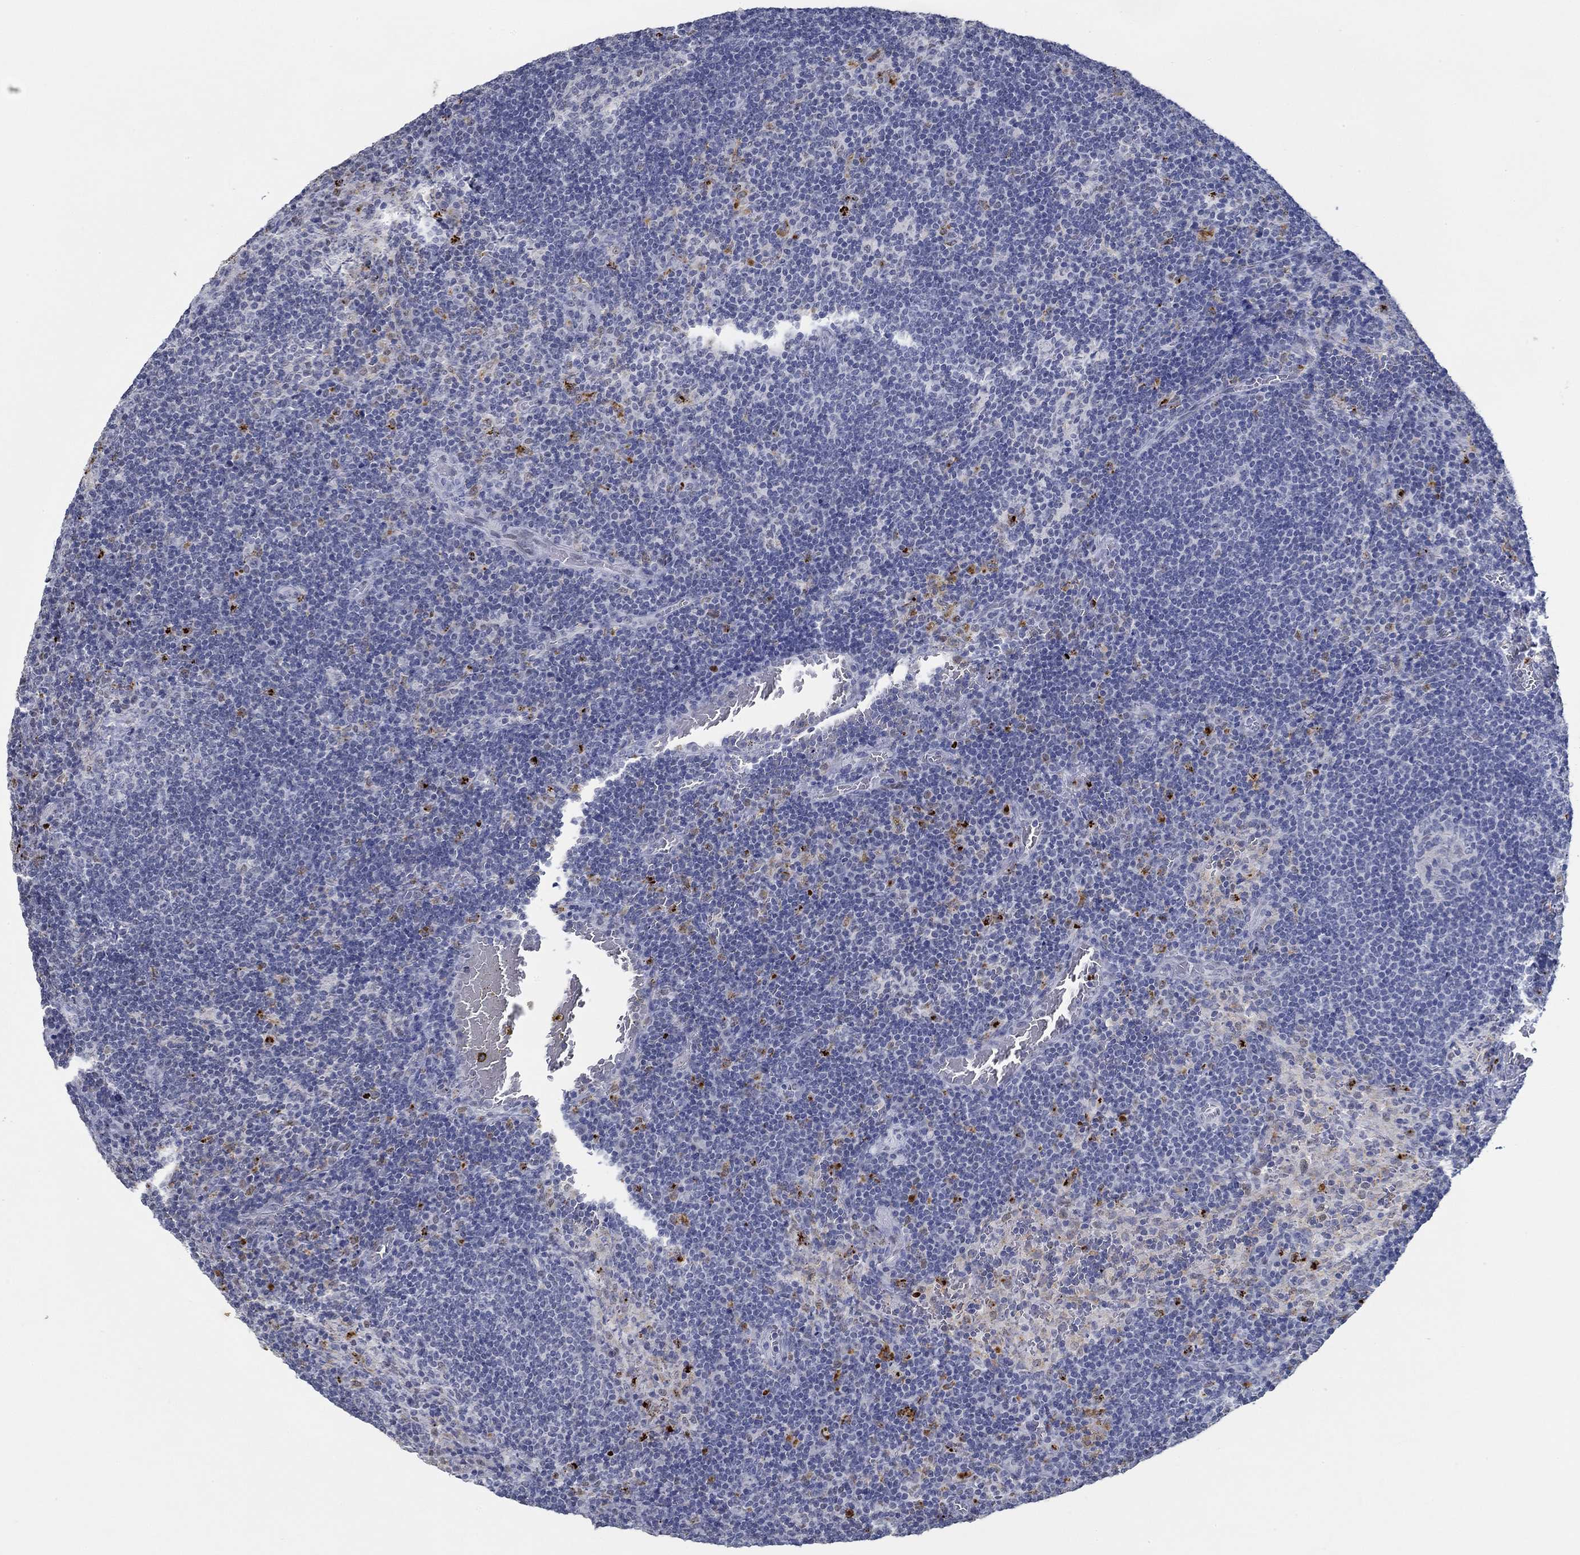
{"staining": {"intensity": "negative", "quantity": "none", "location": "none"}, "tissue": "lymph node", "cell_type": "Germinal center cells", "image_type": "normal", "snomed": [{"axis": "morphology", "description": "Normal tissue, NOS"}, {"axis": "topography", "description": "Lymph node"}], "caption": "A high-resolution image shows immunohistochemistry (IHC) staining of normal lymph node, which reveals no significant positivity in germinal center cells.", "gene": "GATA2", "patient": {"sex": "male", "age": 63}}